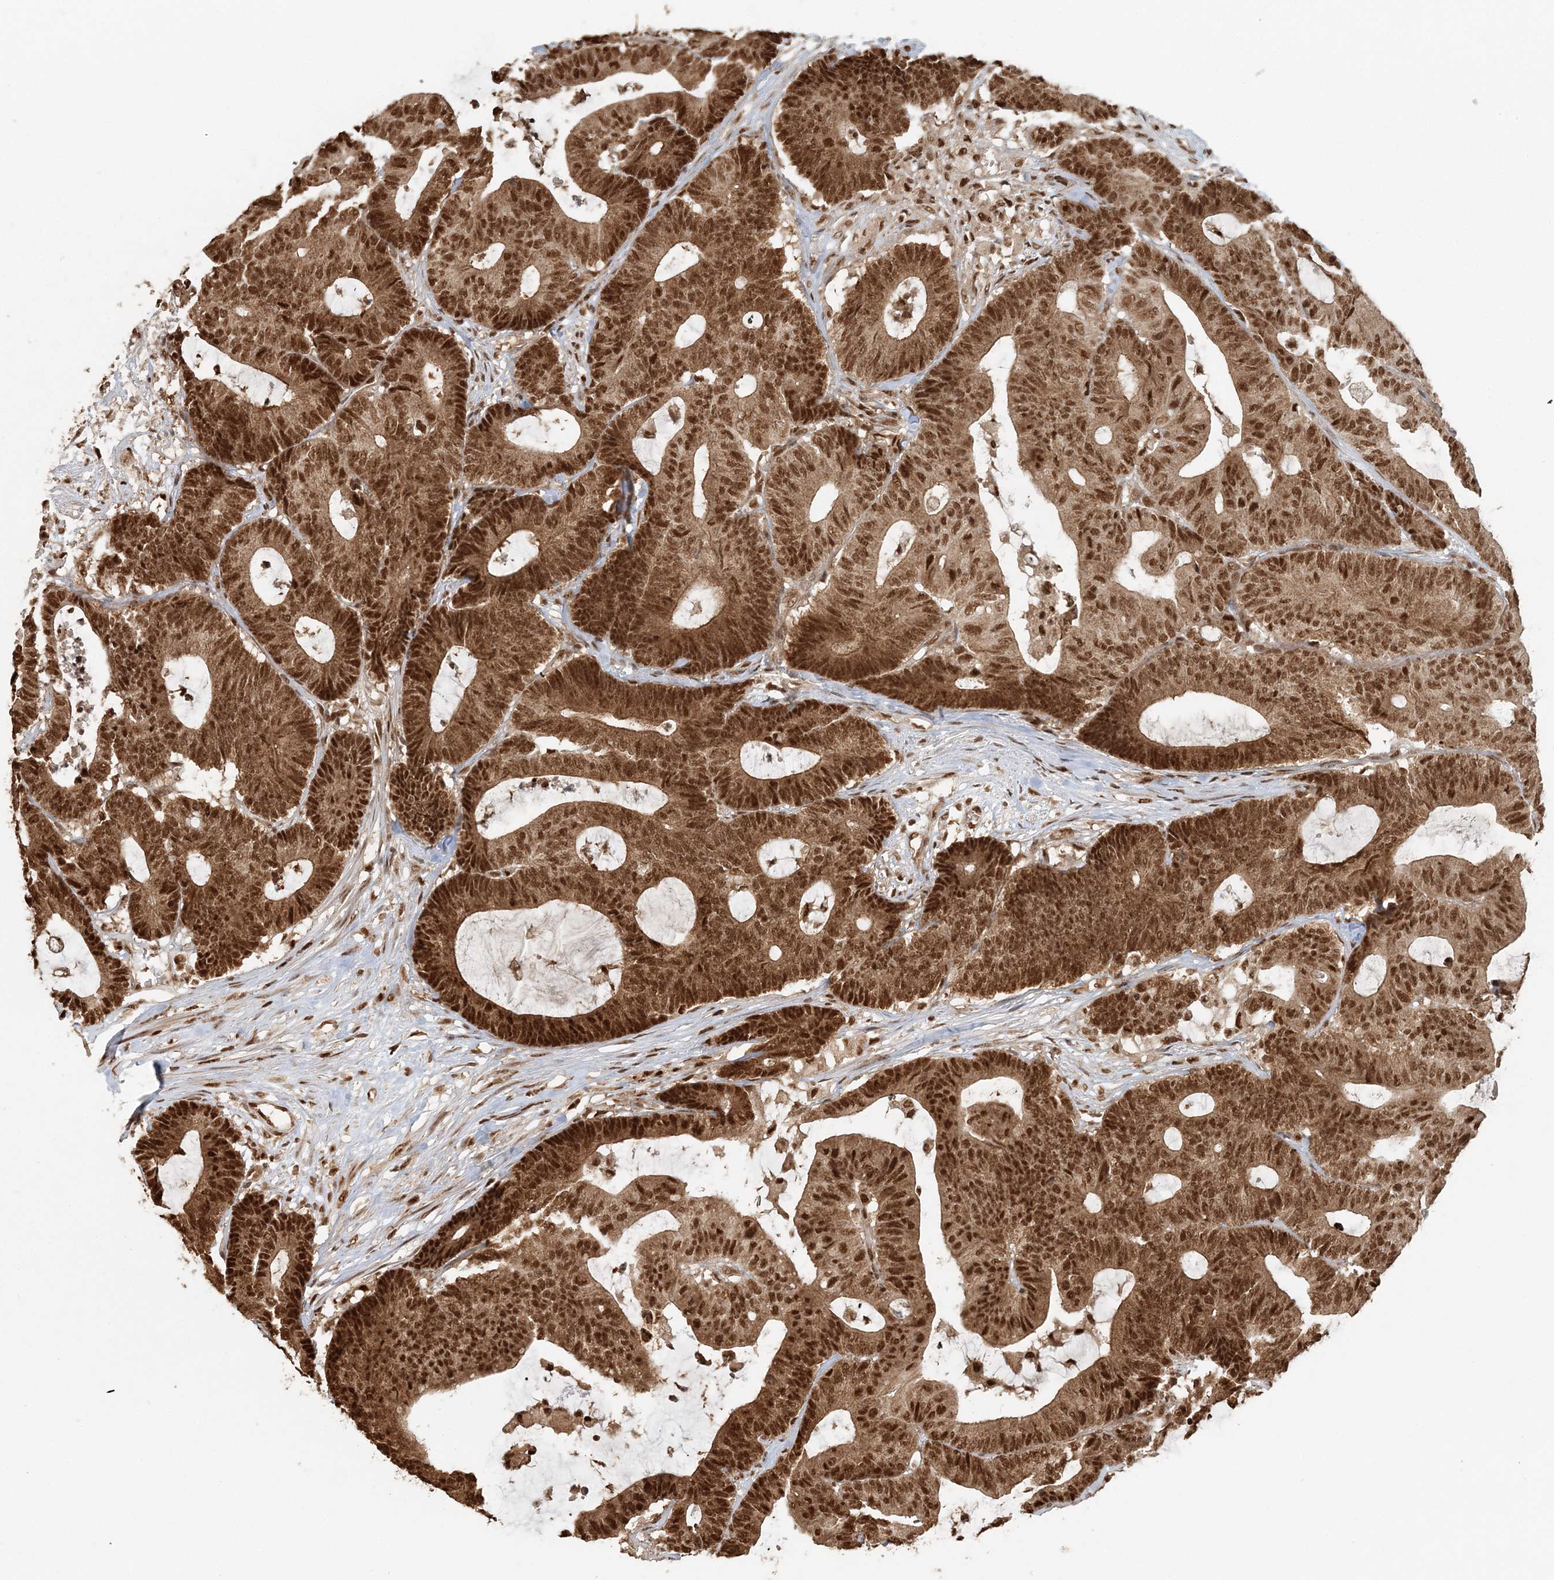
{"staining": {"intensity": "moderate", "quantity": ">75%", "location": "cytoplasmic/membranous,nuclear"}, "tissue": "colorectal cancer", "cell_type": "Tumor cells", "image_type": "cancer", "snomed": [{"axis": "morphology", "description": "Adenocarcinoma, NOS"}, {"axis": "topography", "description": "Colon"}], "caption": "Protein expression analysis of human colorectal cancer (adenocarcinoma) reveals moderate cytoplasmic/membranous and nuclear staining in approximately >75% of tumor cells.", "gene": "ARHGAP35", "patient": {"sex": "female", "age": 84}}